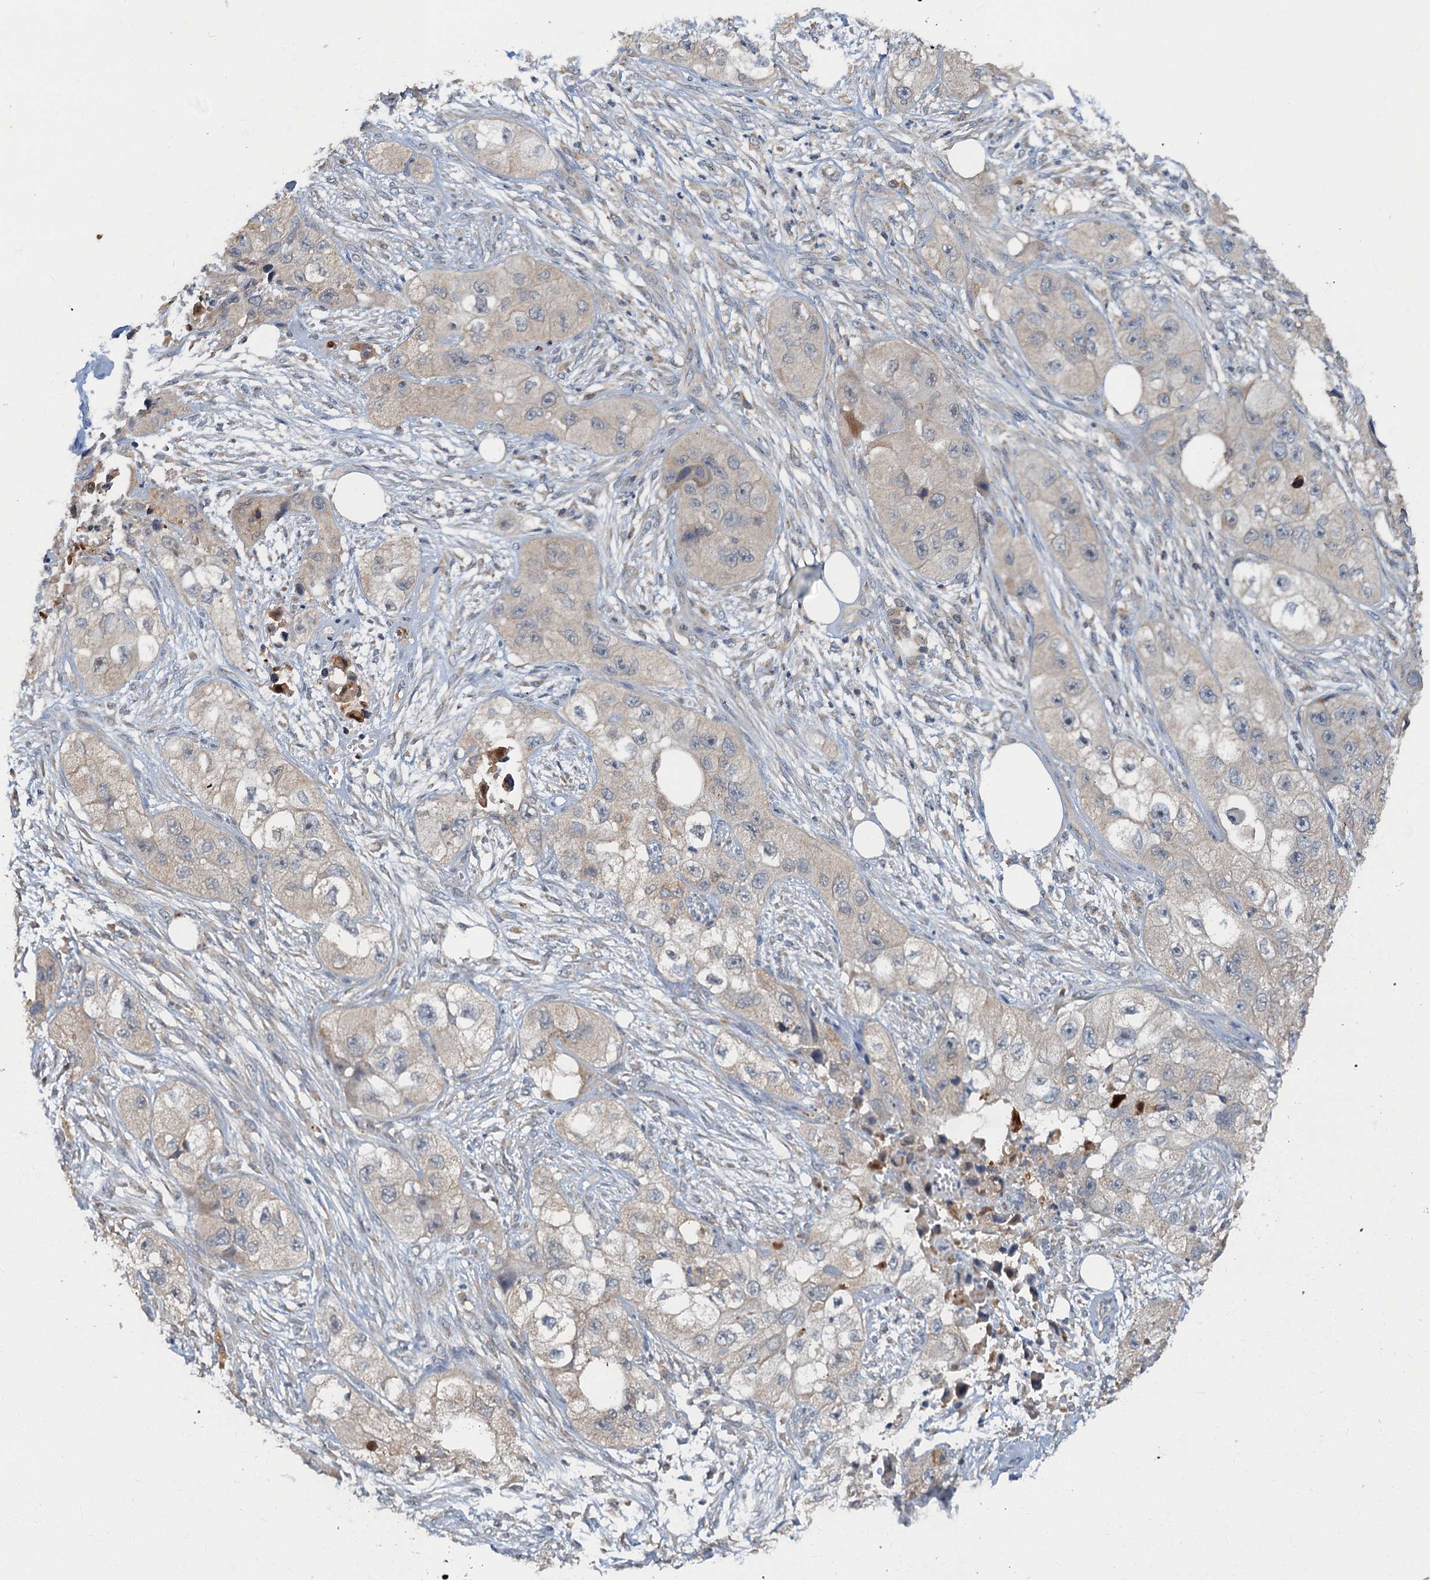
{"staining": {"intensity": "negative", "quantity": "none", "location": "none"}, "tissue": "skin cancer", "cell_type": "Tumor cells", "image_type": "cancer", "snomed": [{"axis": "morphology", "description": "Squamous cell carcinoma, NOS"}, {"axis": "topography", "description": "Skin"}, {"axis": "topography", "description": "Subcutis"}], "caption": "This photomicrograph is of squamous cell carcinoma (skin) stained with IHC to label a protein in brown with the nuclei are counter-stained blue. There is no staining in tumor cells.", "gene": "WDCP", "patient": {"sex": "male", "age": 73}}